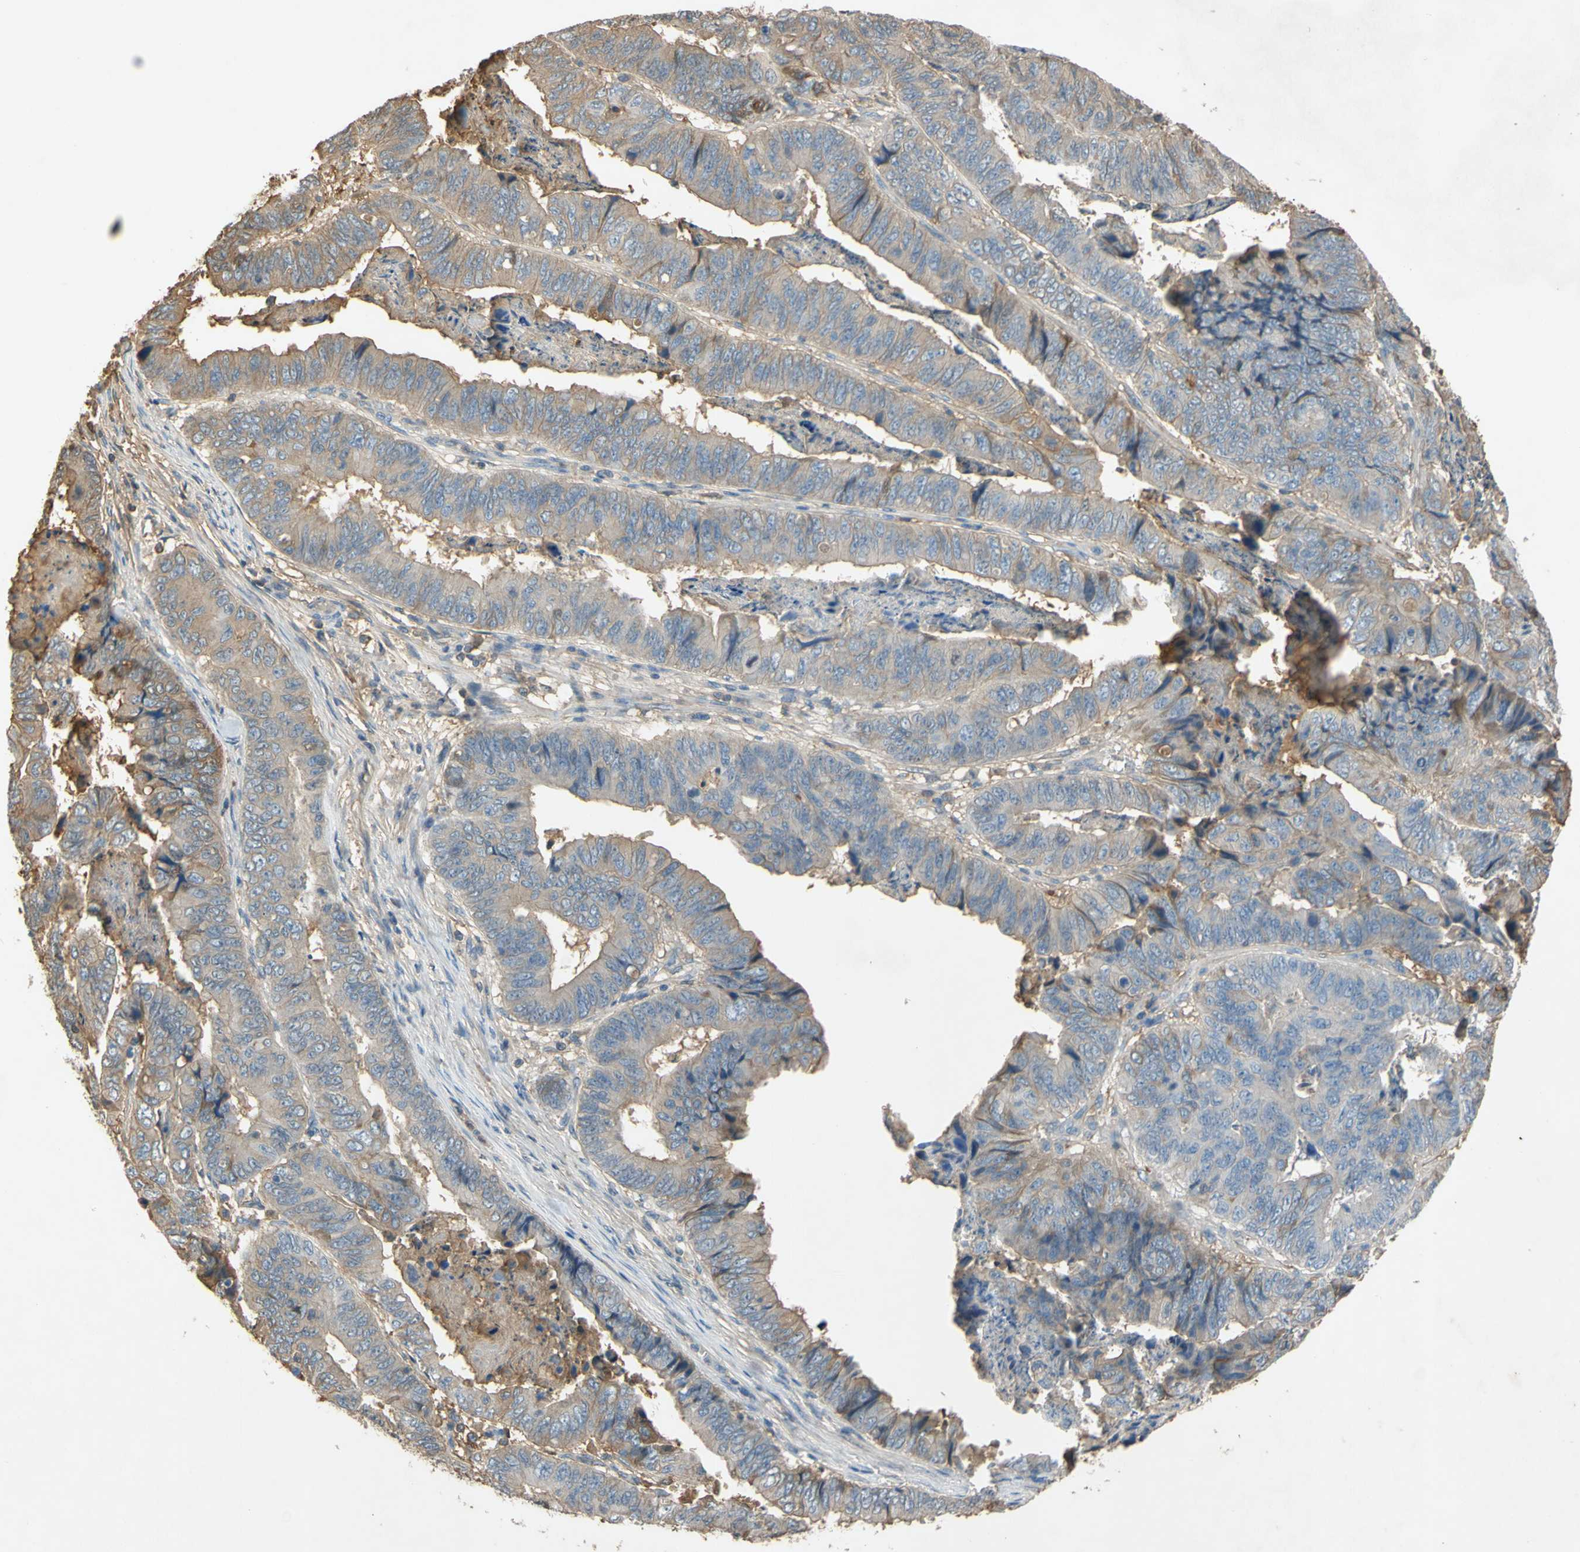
{"staining": {"intensity": "weak", "quantity": ">75%", "location": "cytoplasmic/membranous"}, "tissue": "stomach cancer", "cell_type": "Tumor cells", "image_type": "cancer", "snomed": [{"axis": "morphology", "description": "Adenocarcinoma, NOS"}, {"axis": "topography", "description": "Stomach, lower"}], "caption": "Protein positivity by immunohistochemistry shows weak cytoplasmic/membranous expression in about >75% of tumor cells in stomach adenocarcinoma.", "gene": "TIMP2", "patient": {"sex": "male", "age": 77}}